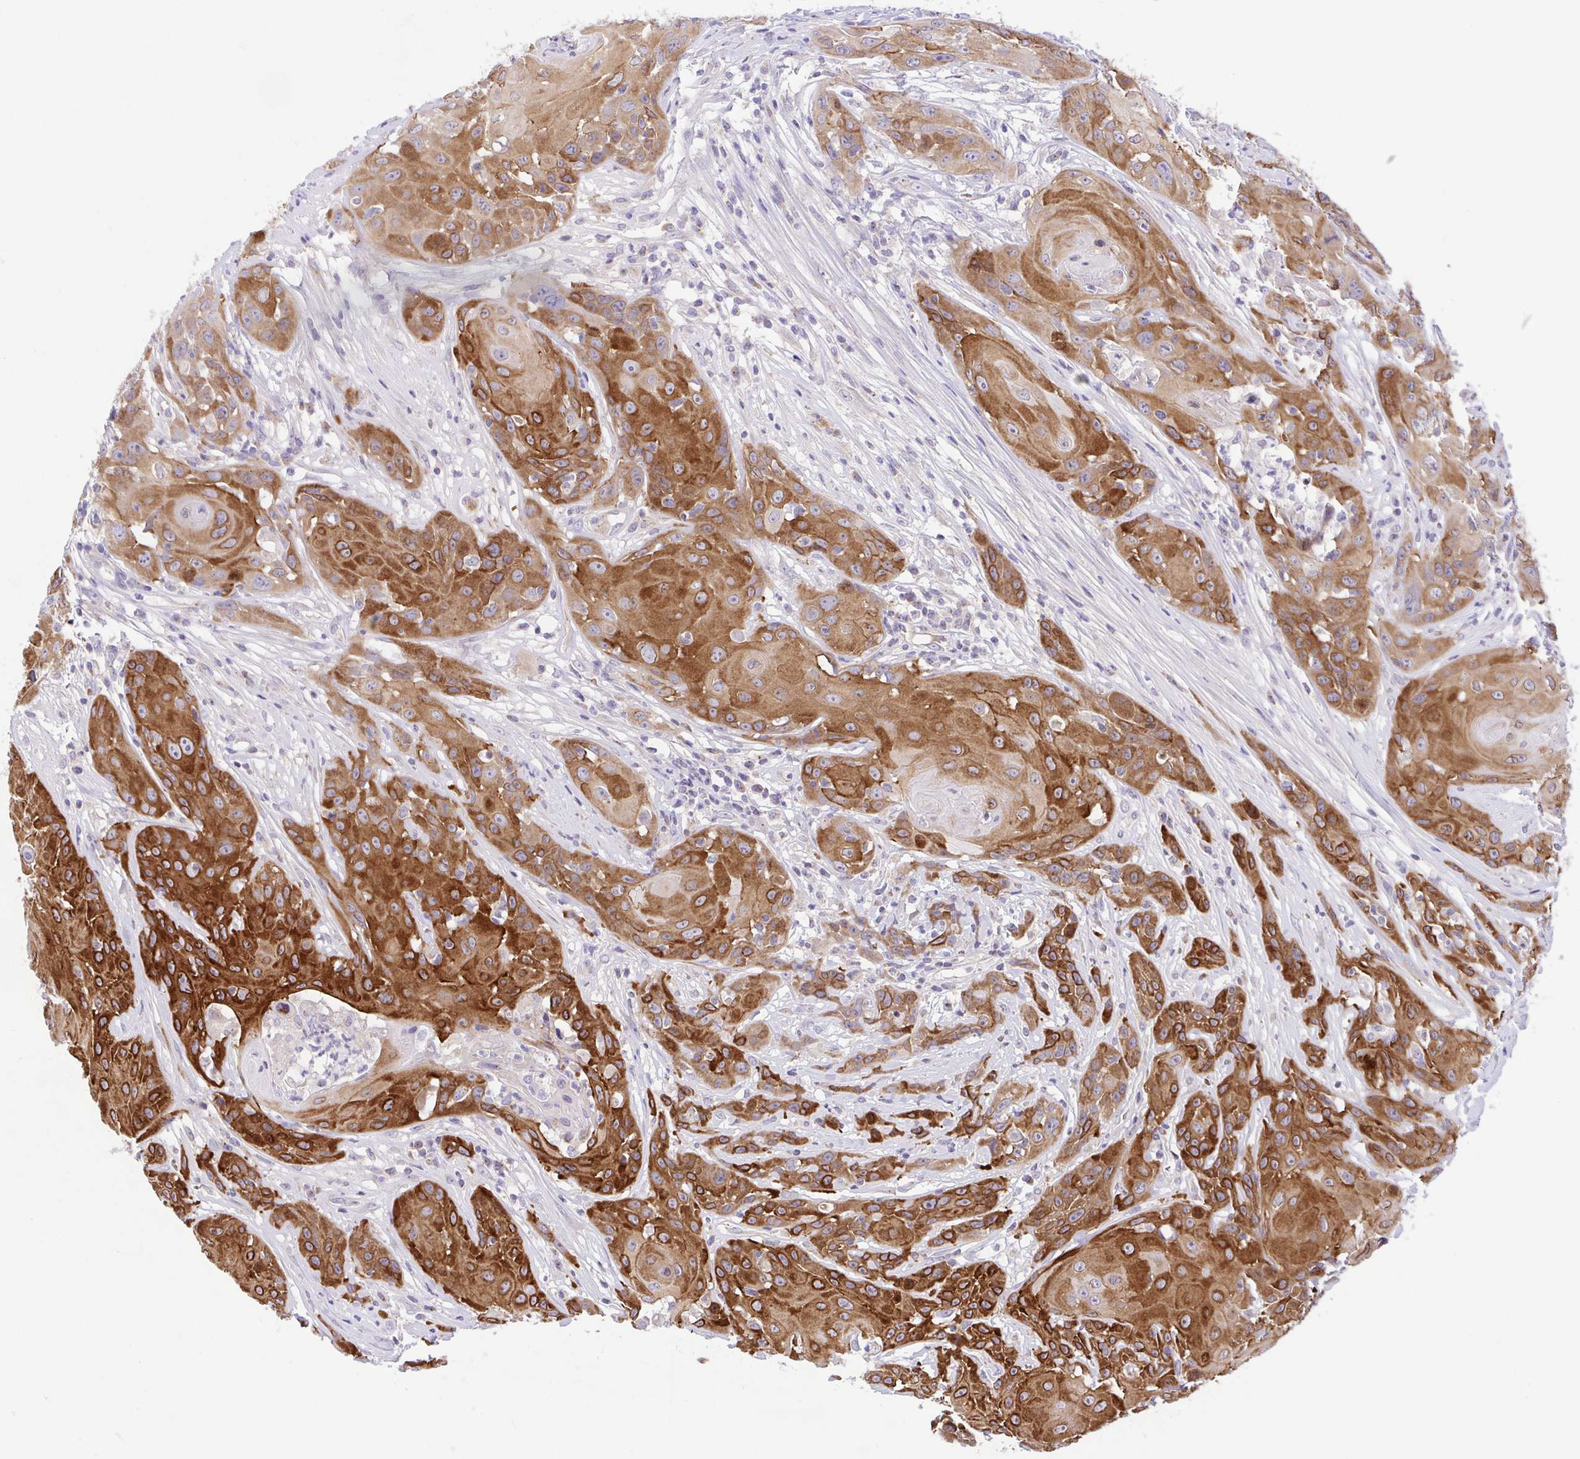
{"staining": {"intensity": "strong", "quantity": ">75%", "location": "cytoplasmic/membranous"}, "tissue": "head and neck cancer", "cell_type": "Tumor cells", "image_type": "cancer", "snomed": [{"axis": "morphology", "description": "Squamous cell carcinoma, NOS"}, {"axis": "topography", "description": "Skin"}, {"axis": "topography", "description": "Head-Neck"}], "caption": "Strong cytoplasmic/membranous staining for a protein is appreciated in approximately >75% of tumor cells of head and neck squamous cell carcinoma using IHC.", "gene": "SLC13A1", "patient": {"sex": "male", "age": 80}}